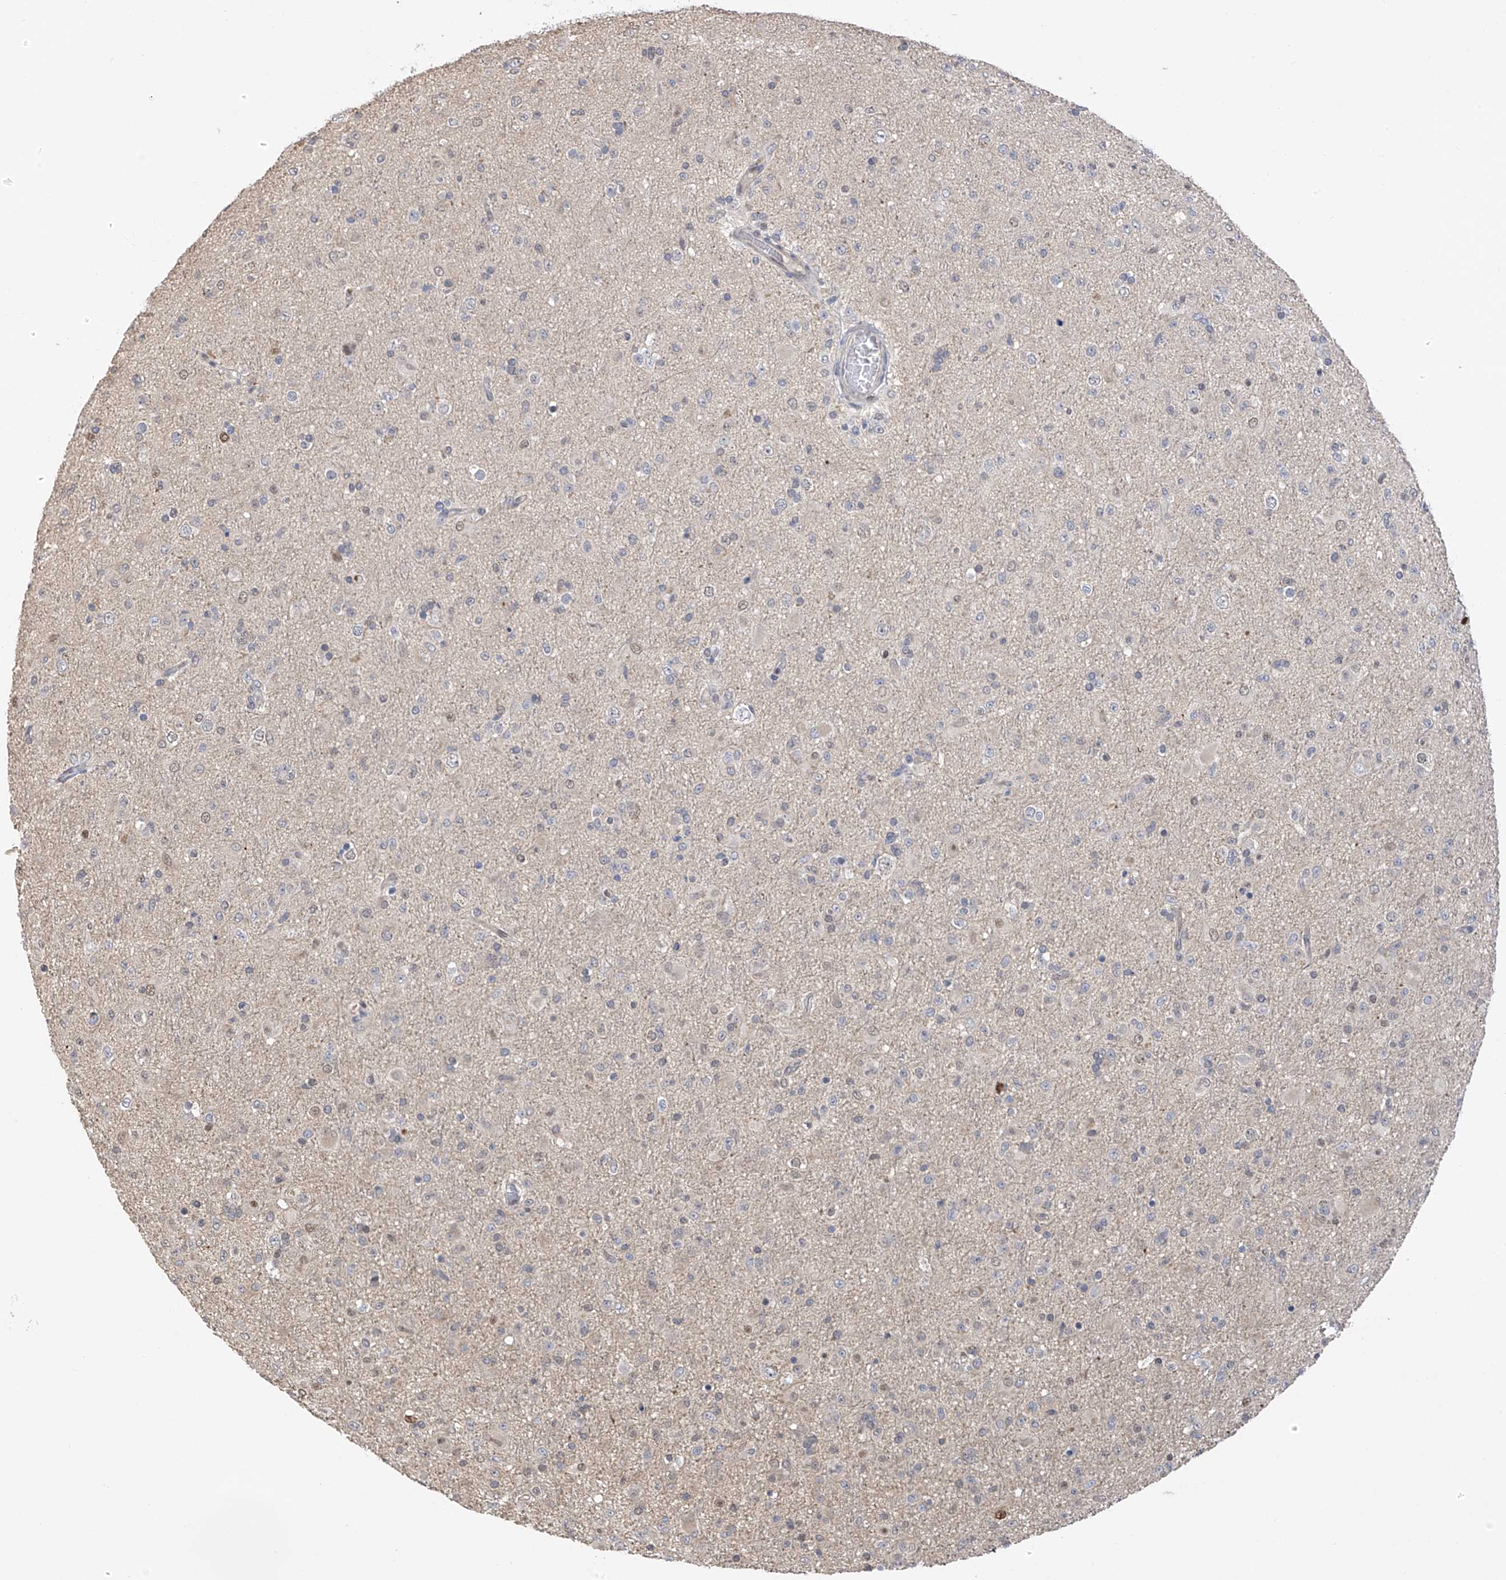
{"staining": {"intensity": "negative", "quantity": "none", "location": "none"}, "tissue": "glioma", "cell_type": "Tumor cells", "image_type": "cancer", "snomed": [{"axis": "morphology", "description": "Glioma, malignant, Low grade"}, {"axis": "topography", "description": "Brain"}], "caption": "Immunohistochemistry (IHC) photomicrograph of neoplastic tissue: human malignant glioma (low-grade) stained with DAB displays no significant protein positivity in tumor cells.", "gene": "PMM1", "patient": {"sex": "male", "age": 65}}